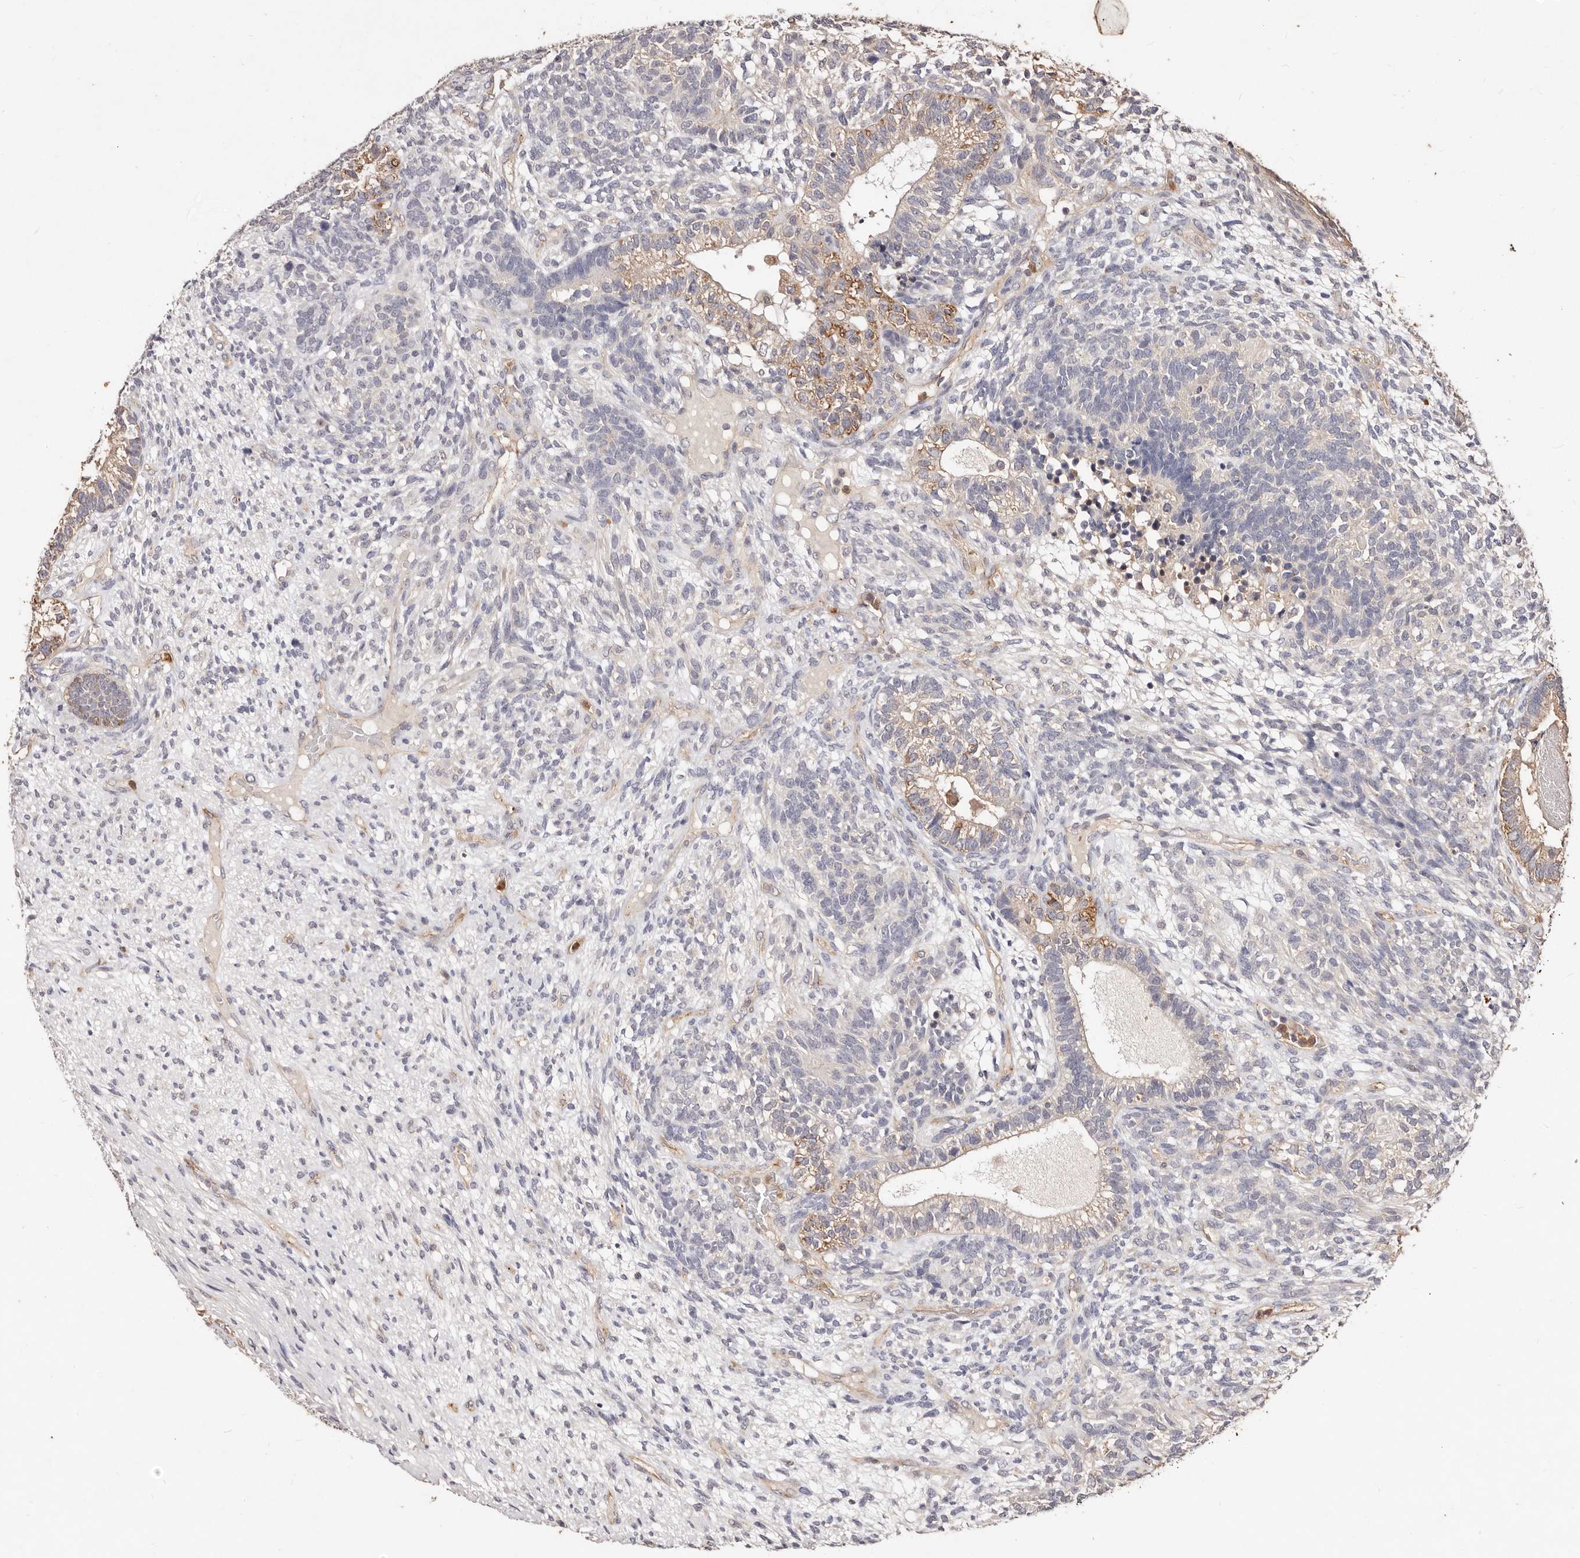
{"staining": {"intensity": "moderate", "quantity": "<25%", "location": "cytoplasmic/membranous"}, "tissue": "testis cancer", "cell_type": "Tumor cells", "image_type": "cancer", "snomed": [{"axis": "morphology", "description": "Seminoma, NOS"}, {"axis": "morphology", "description": "Carcinoma, Embryonal, NOS"}, {"axis": "topography", "description": "Testis"}], "caption": "Immunohistochemistry (IHC) of human seminoma (testis) shows low levels of moderate cytoplasmic/membranous staining in approximately <25% of tumor cells. The staining is performed using DAB (3,3'-diaminobenzidine) brown chromogen to label protein expression. The nuclei are counter-stained blue using hematoxylin.", "gene": "CCL14", "patient": {"sex": "male", "age": 28}}